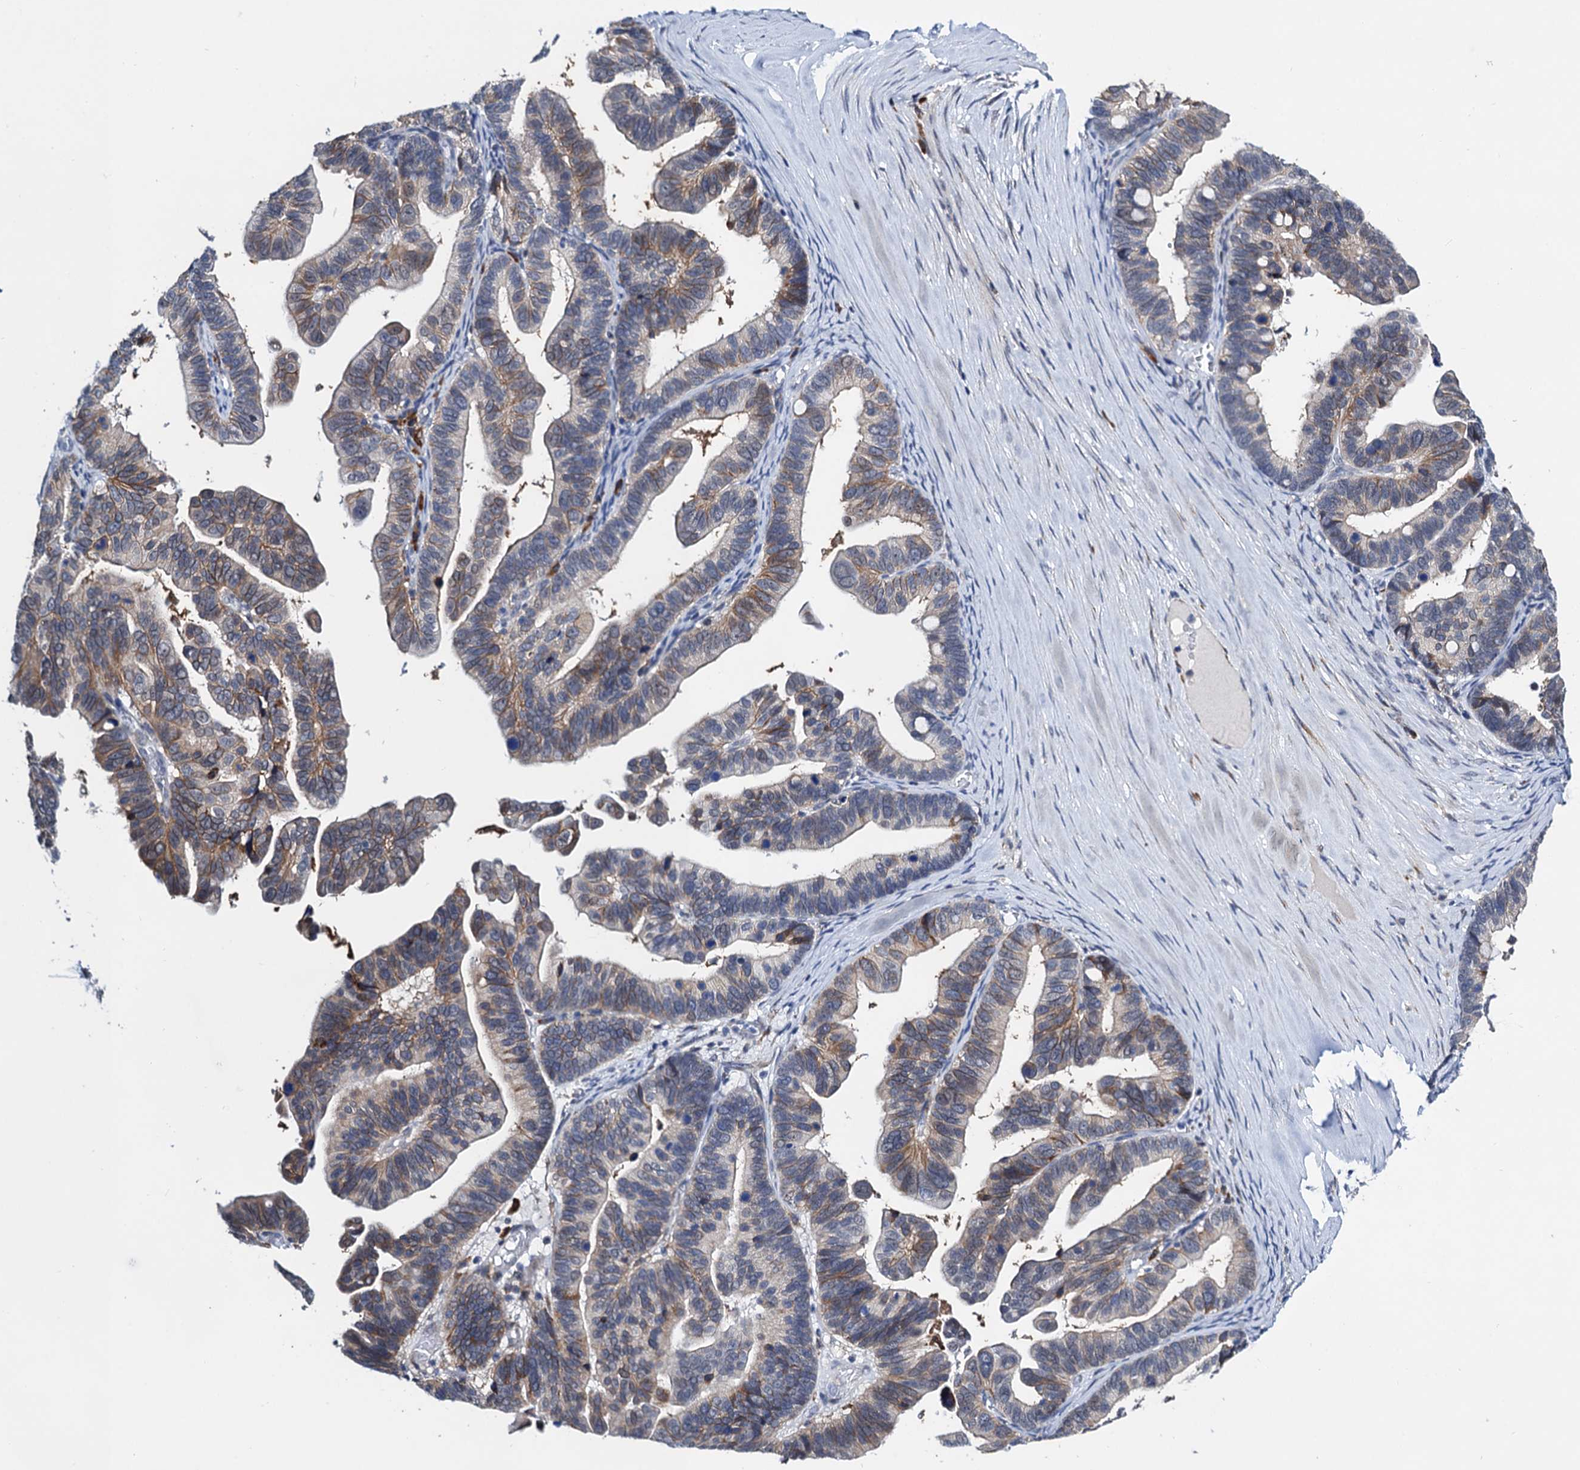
{"staining": {"intensity": "moderate", "quantity": "<25%", "location": "cytoplasmic/membranous"}, "tissue": "ovarian cancer", "cell_type": "Tumor cells", "image_type": "cancer", "snomed": [{"axis": "morphology", "description": "Cystadenocarcinoma, serous, NOS"}, {"axis": "topography", "description": "Ovary"}], "caption": "Immunohistochemistry (IHC) of serous cystadenocarcinoma (ovarian) exhibits low levels of moderate cytoplasmic/membranous positivity in approximately <25% of tumor cells. The staining is performed using DAB (3,3'-diaminobenzidine) brown chromogen to label protein expression. The nuclei are counter-stained blue using hematoxylin.", "gene": "SLC7A10", "patient": {"sex": "female", "age": 56}}